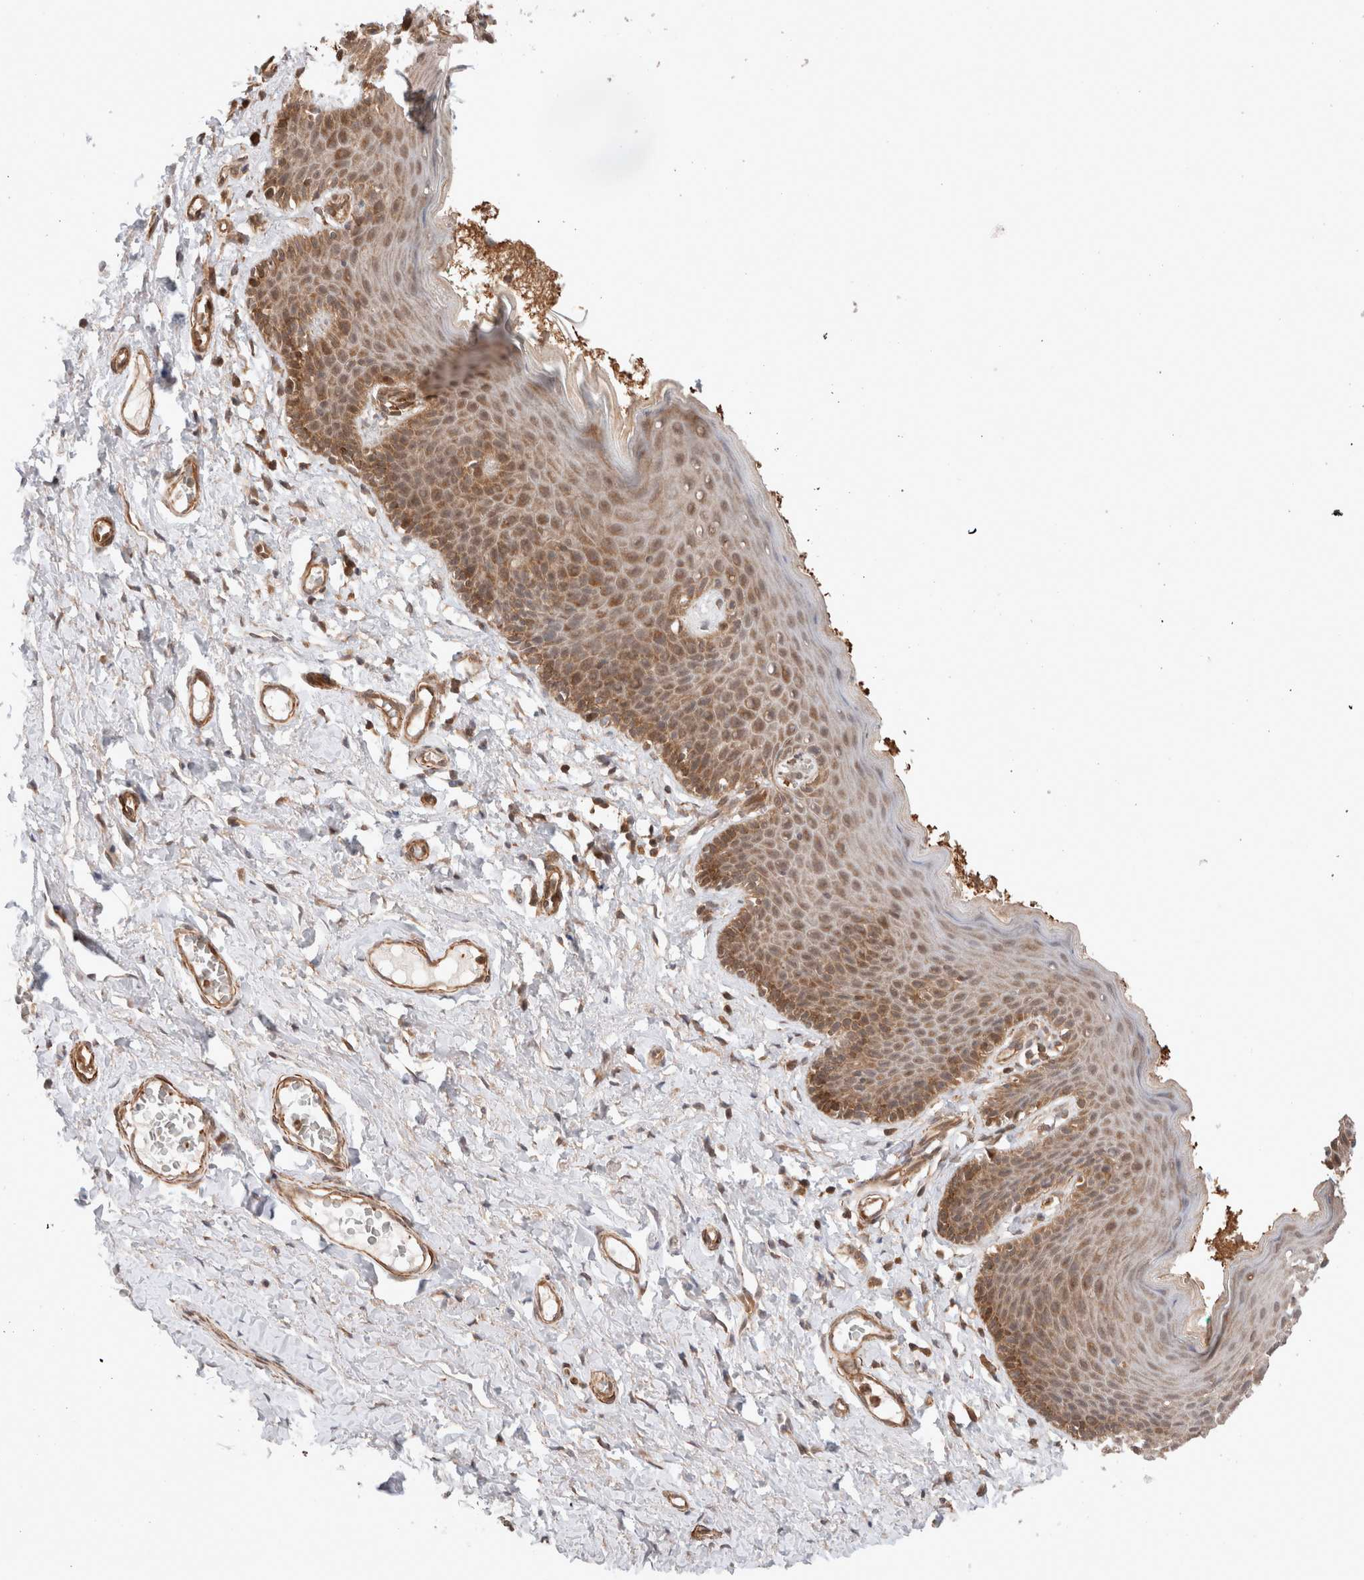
{"staining": {"intensity": "moderate", "quantity": ">75%", "location": "cytoplasmic/membranous,nuclear"}, "tissue": "skin", "cell_type": "Epidermal cells", "image_type": "normal", "snomed": [{"axis": "morphology", "description": "Normal tissue, NOS"}, {"axis": "topography", "description": "Vulva"}], "caption": "Protein expression analysis of normal human skin reveals moderate cytoplasmic/membranous,nuclear positivity in about >75% of epidermal cells. (Brightfield microscopy of DAB IHC at high magnification).", "gene": "ZNF649", "patient": {"sex": "female", "age": 66}}